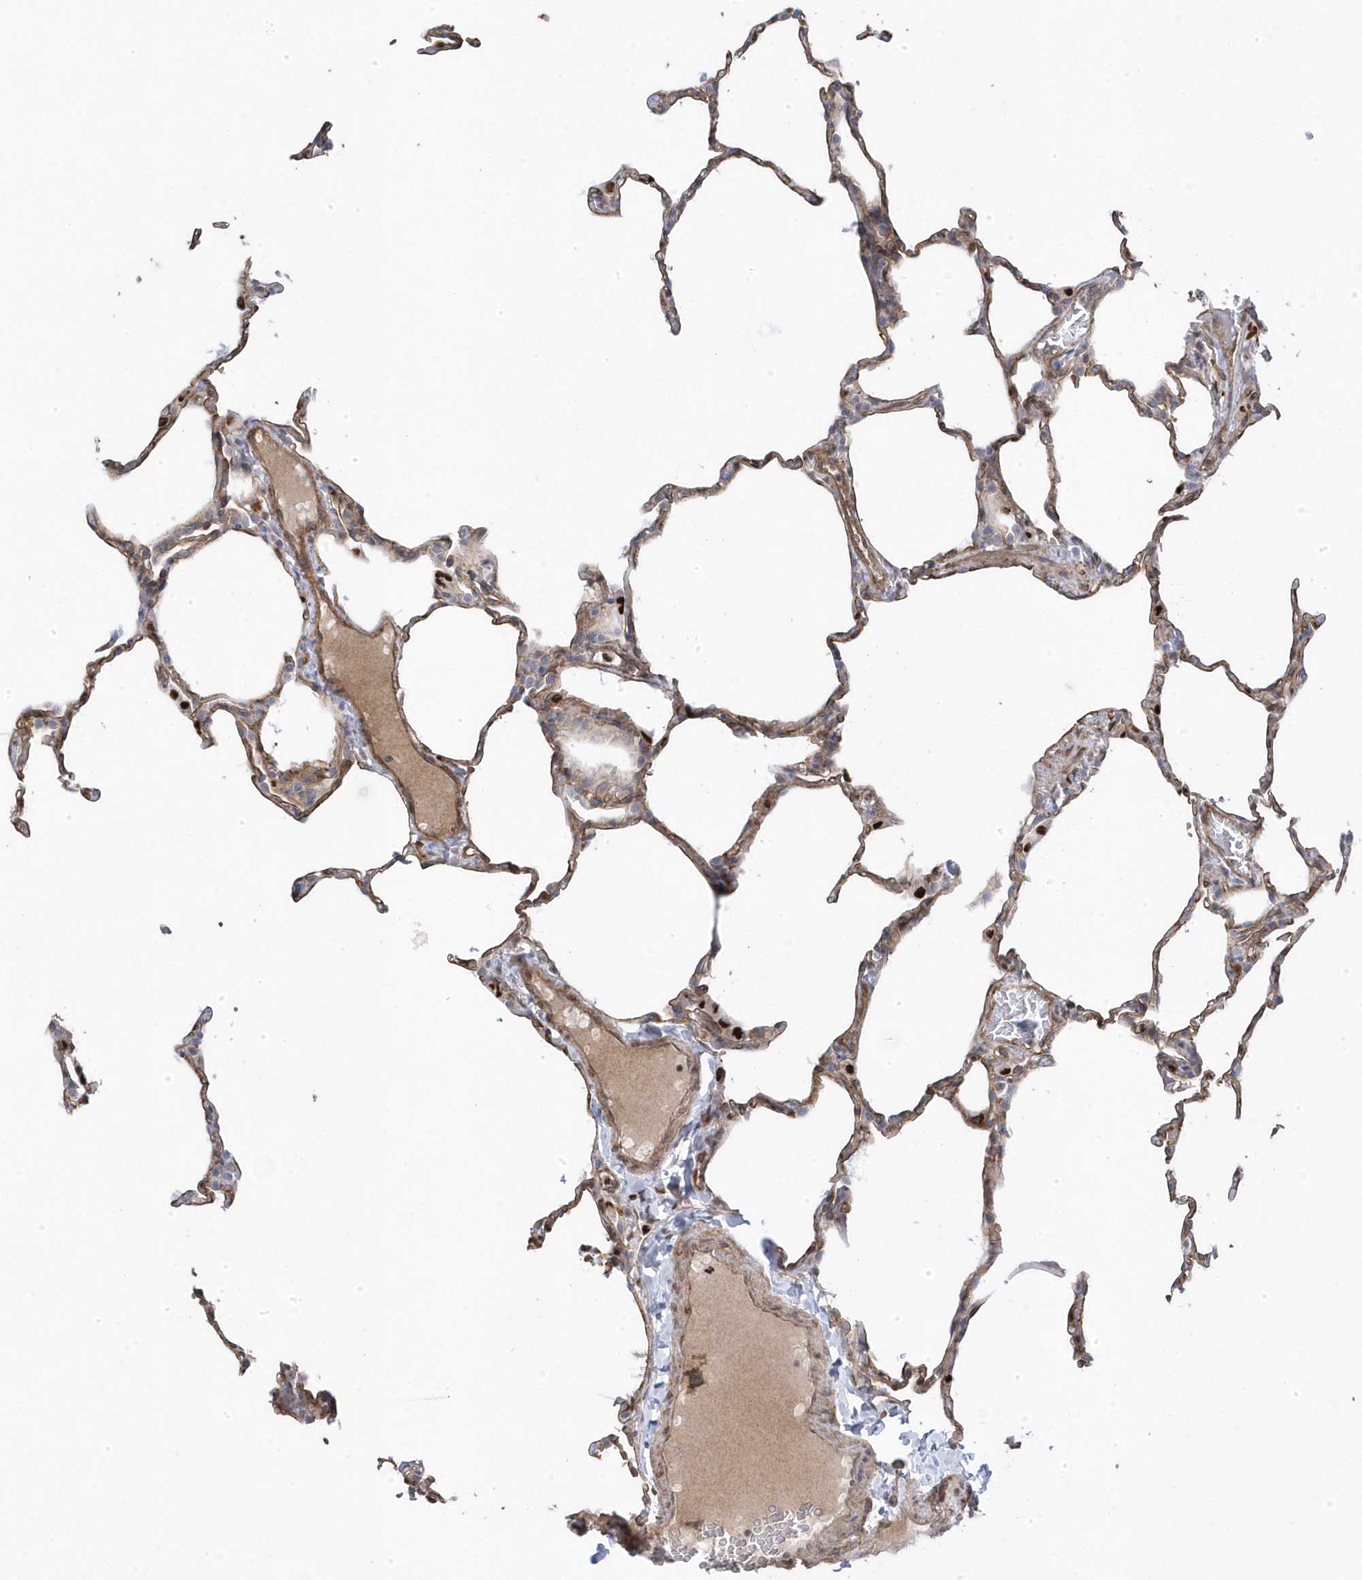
{"staining": {"intensity": "weak", "quantity": "<25%", "location": "cytoplasmic/membranous"}, "tissue": "lung", "cell_type": "Alveolar cells", "image_type": "normal", "snomed": [{"axis": "morphology", "description": "Normal tissue, NOS"}, {"axis": "topography", "description": "Lung"}], "caption": "This is an IHC histopathology image of benign human lung. There is no staining in alveolar cells.", "gene": "GTPBP6", "patient": {"sex": "male", "age": 20}}